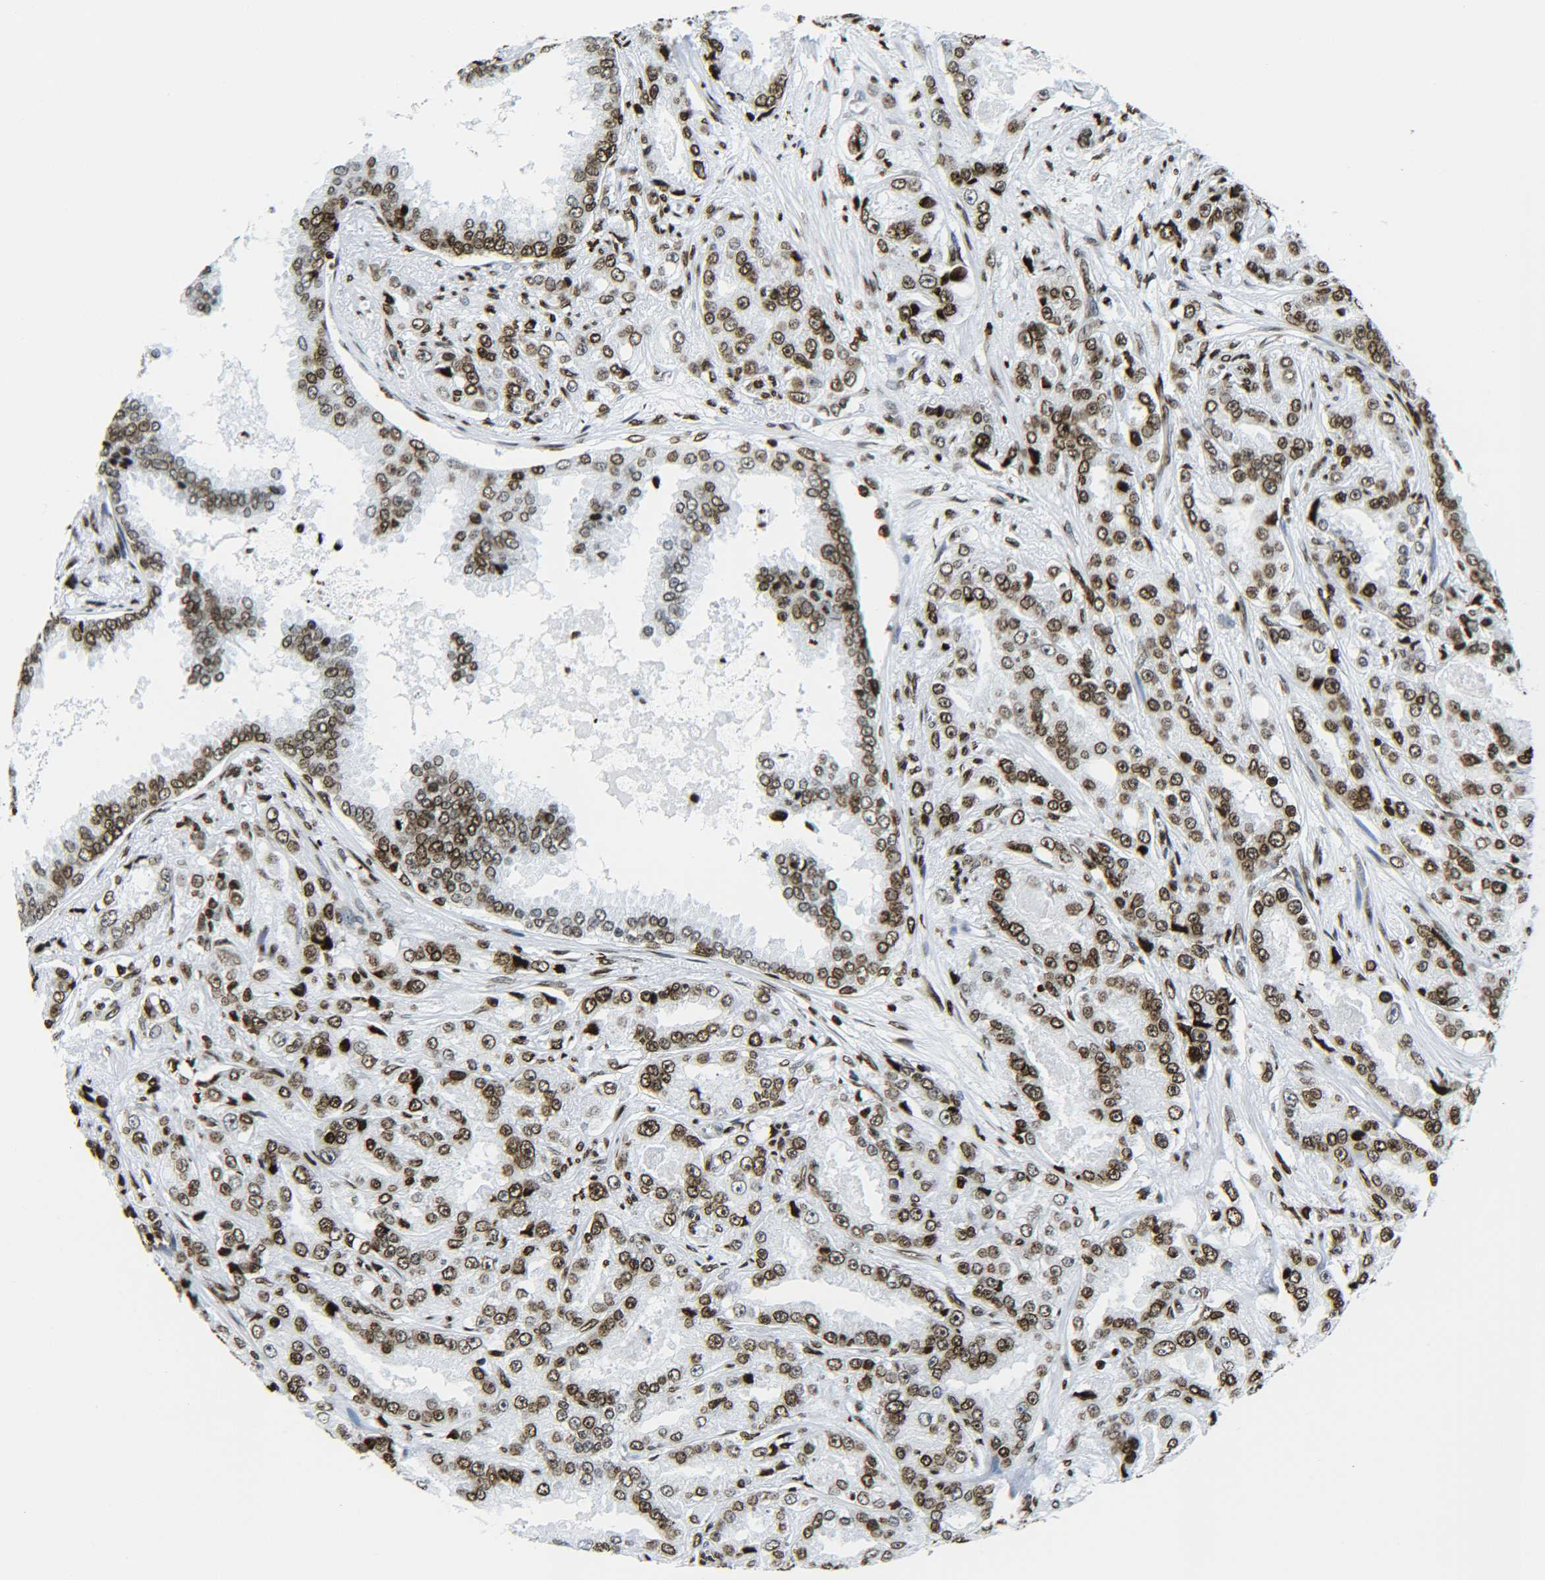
{"staining": {"intensity": "moderate", "quantity": ">75%", "location": "nuclear"}, "tissue": "prostate cancer", "cell_type": "Tumor cells", "image_type": "cancer", "snomed": [{"axis": "morphology", "description": "Adenocarcinoma, High grade"}, {"axis": "topography", "description": "Prostate"}], "caption": "A brown stain shows moderate nuclear expression of a protein in prostate cancer (adenocarcinoma (high-grade)) tumor cells.", "gene": "H2AX", "patient": {"sex": "male", "age": 73}}